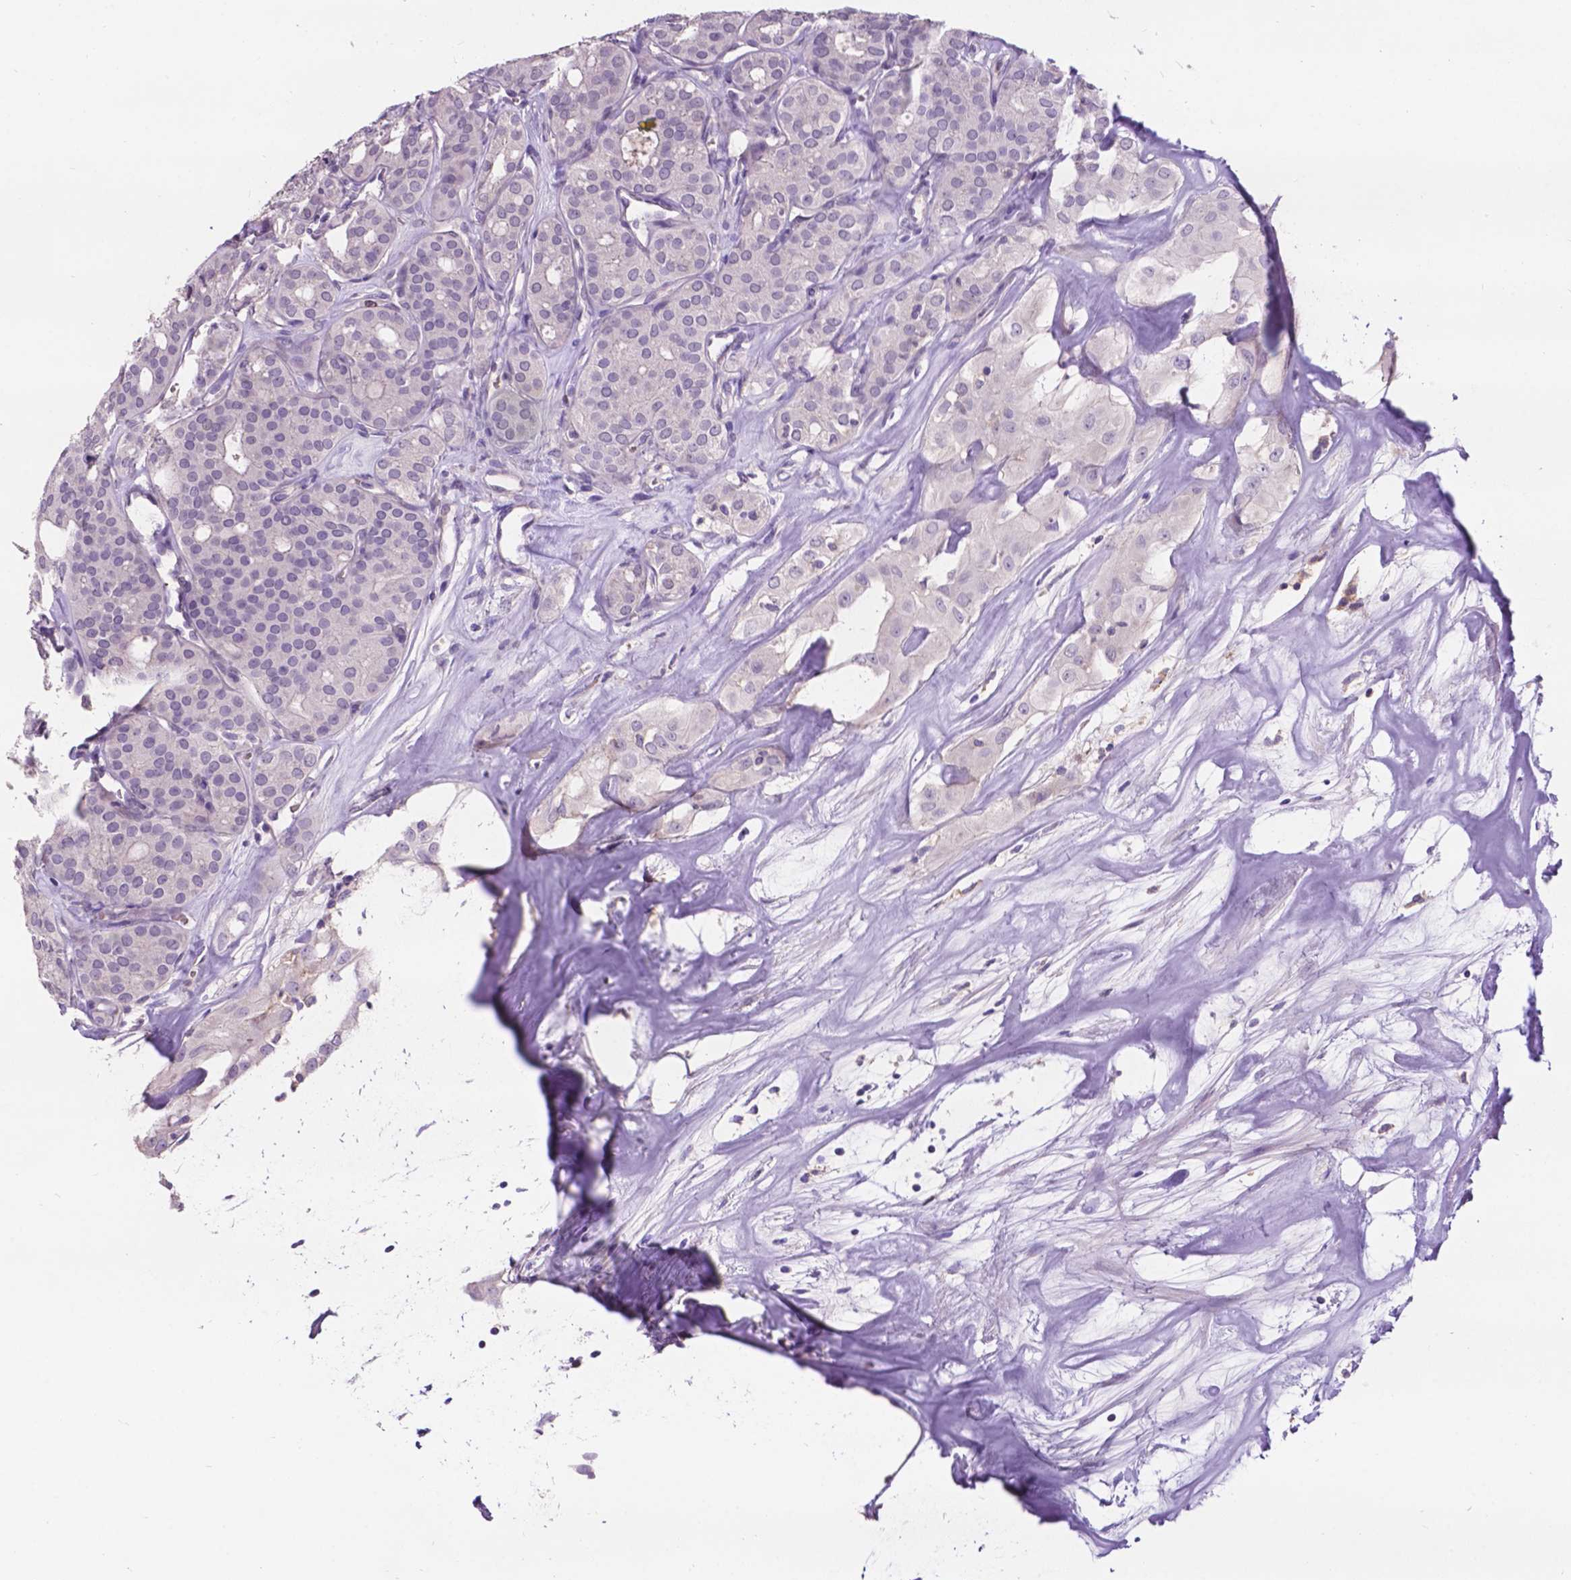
{"staining": {"intensity": "negative", "quantity": "none", "location": "none"}, "tissue": "thyroid cancer", "cell_type": "Tumor cells", "image_type": "cancer", "snomed": [{"axis": "morphology", "description": "Follicular adenoma carcinoma, NOS"}, {"axis": "topography", "description": "Thyroid gland"}], "caption": "Immunohistochemistry (IHC) histopathology image of neoplastic tissue: thyroid cancer stained with DAB shows no significant protein expression in tumor cells.", "gene": "PLSCR1", "patient": {"sex": "male", "age": 75}}